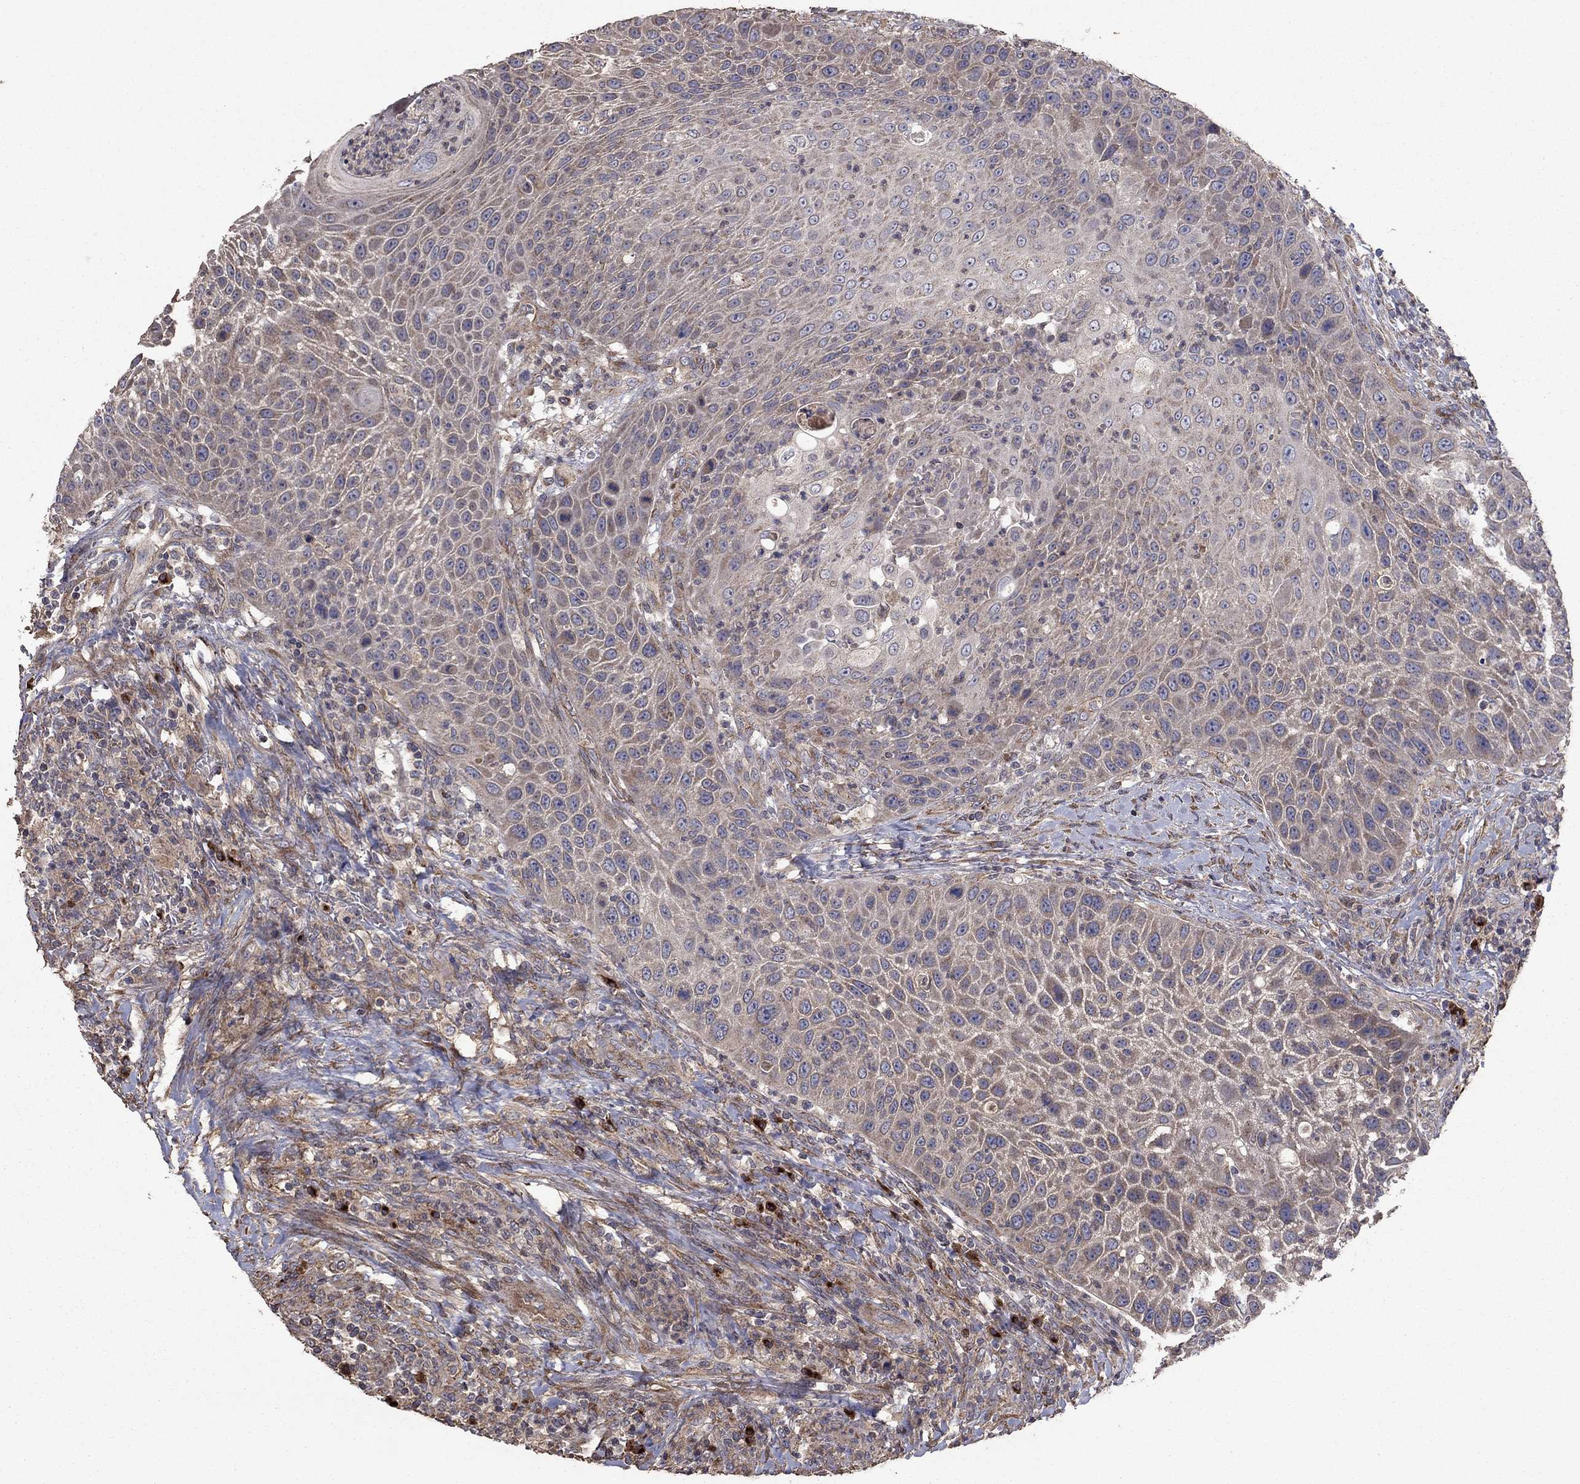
{"staining": {"intensity": "weak", "quantity": "25%-75%", "location": "cytoplasmic/membranous"}, "tissue": "head and neck cancer", "cell_type": "Tumor cells", "image_type": "cancer", "snomed": [{"axis": "morphology", "description": "Squamous cell carcinoma, NOS"}, {"axis": "topography", "description": "Head-Neck"}], "caption": "Weak cytoplasmic/membranous expression for a protein is identified in about 25%-75% of tumor cells of head and neck squamous cell carcinoma using IHC.", "gene": "FLT4", "patient": {"sex": "male", "age": 69}}